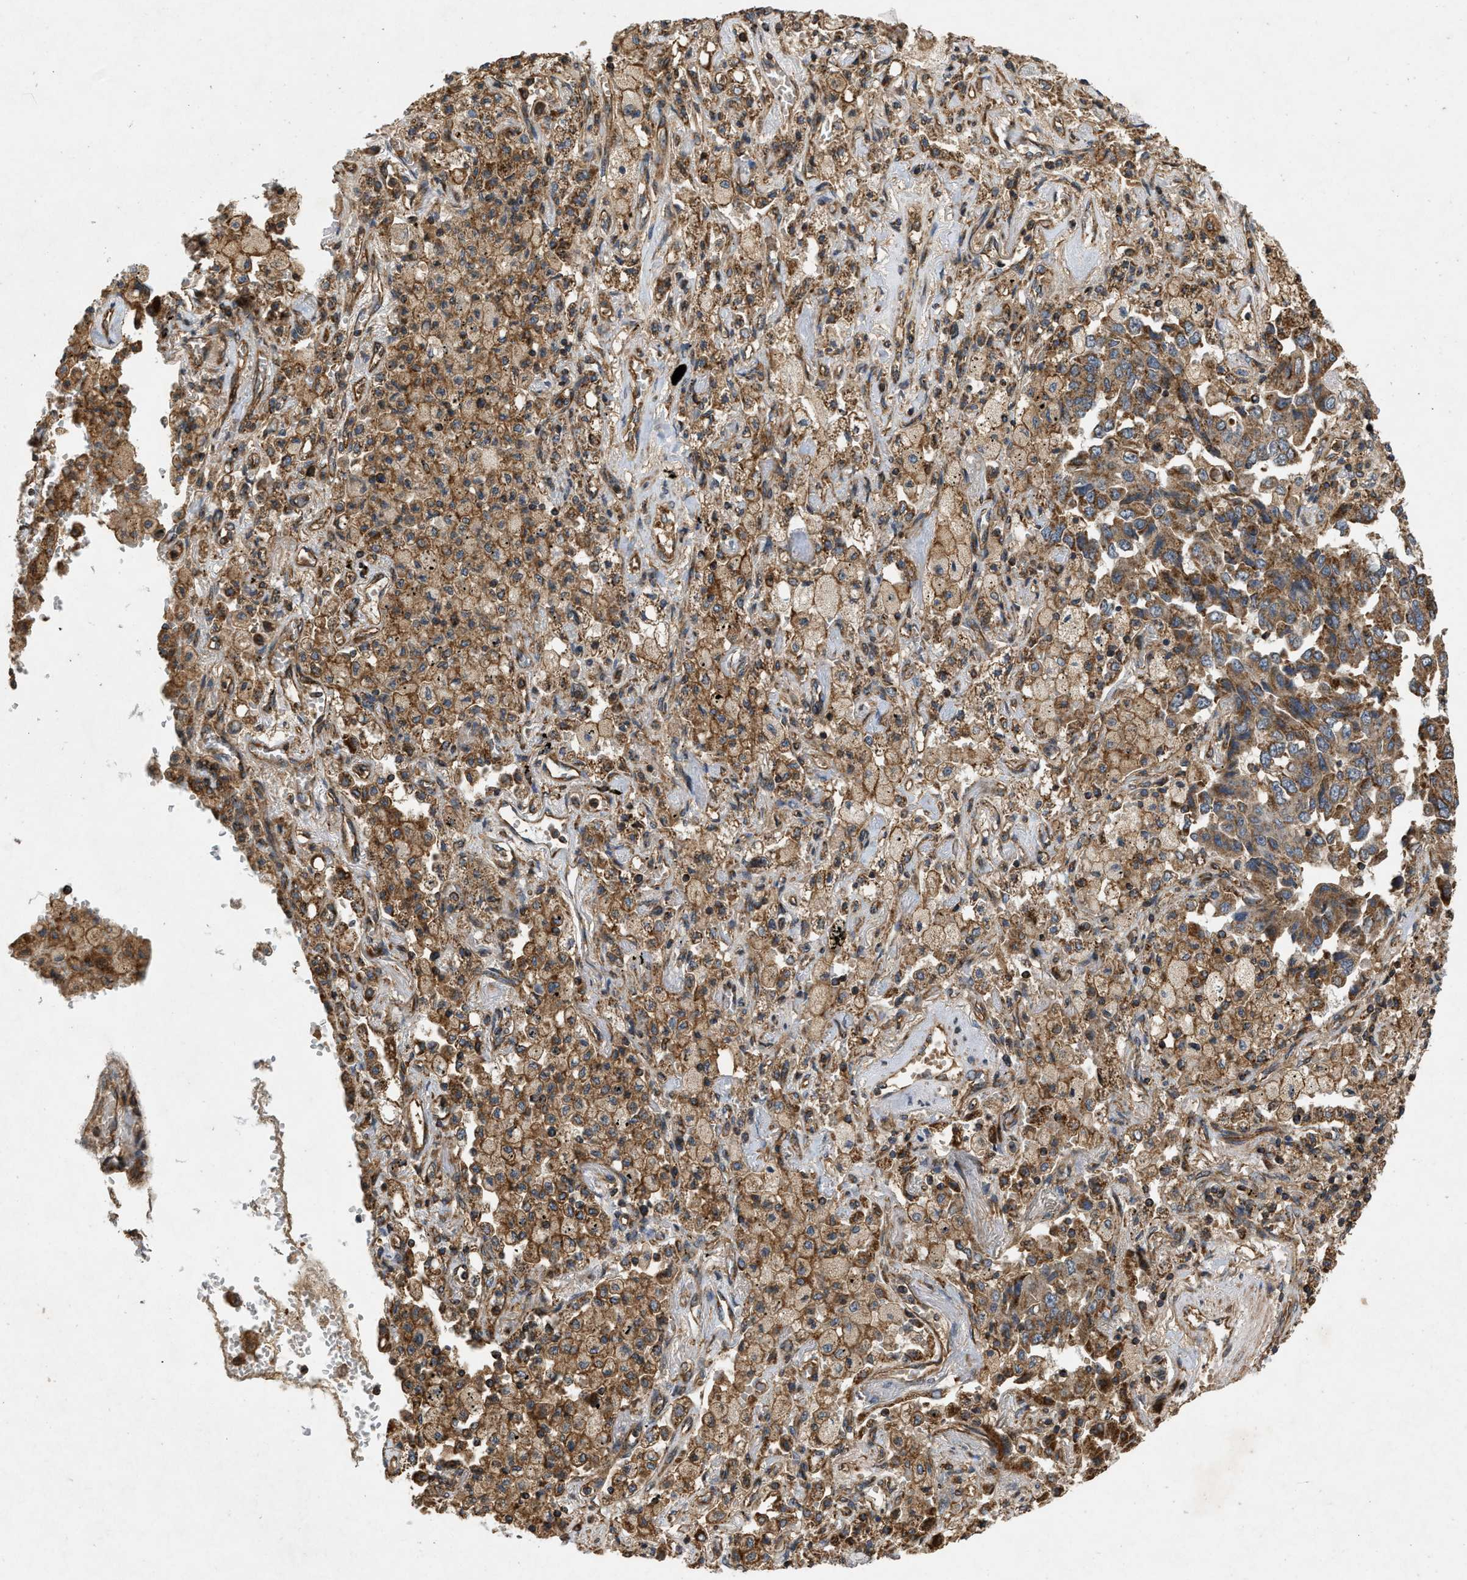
{"staining": {"intensity": "strong", "quantity": ">75%", "location": "cytoplasmic/membranous"}, "tissue": "lung cancer", "cell_type": "Tumor cells", "image_type": "cancer", "snomed": [{"axis": "morphology", "description": "Adenocarcinoma, NOS"}, {"axis": "topography", "description": "Lung"}], "caption": "DAB (3,3'-diaminobenzidine) immunohistochemical staining of lung cancer shows strong cytoplasmic/membranous protein positivity in approximately >75% of tumor cells. (IHC, brightfield microscopy, high magnification).", "gene": "GNB4", "patient": {"sex": "female", "age": 65}}